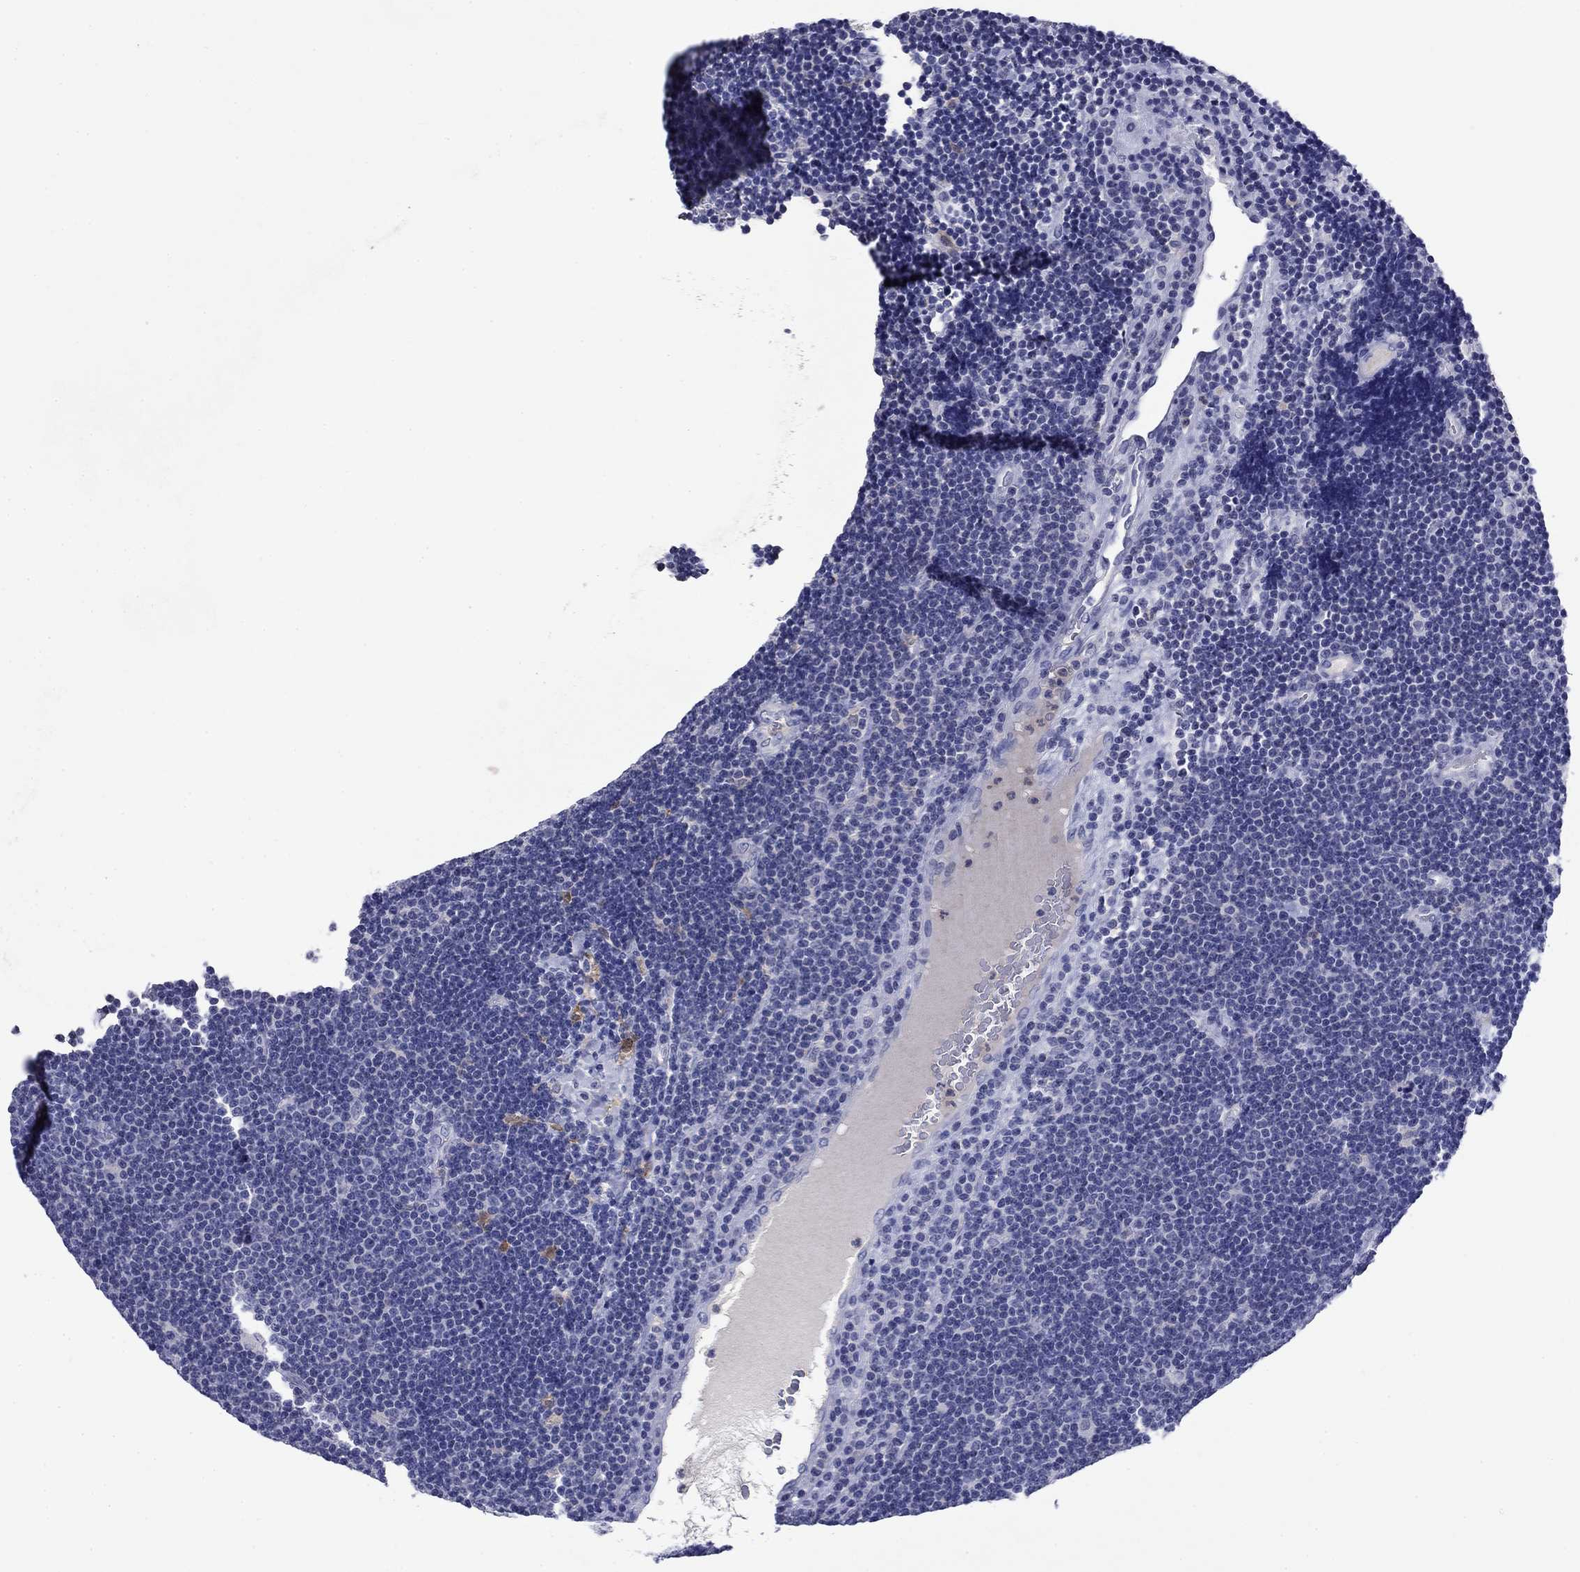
{"staining": {"intensity": "negative", "quantity": "none", "location": "none"}, "tissue": "lymphoma", "cell_type": "Tumor cells", "image_type": "cancer", "snomed": [{"axis": "morphology", "description": "Malignant lymphoma, non-Hodgkin's type, Low grade"}, {"axis": "topography", "description": "Brain"}], "caption": "Human lymphoma stained for a protein using IHC exhibits no staining in tumor cells.", "gene": "CFAP119", "patient": {"sex": "female", "age": 66}}